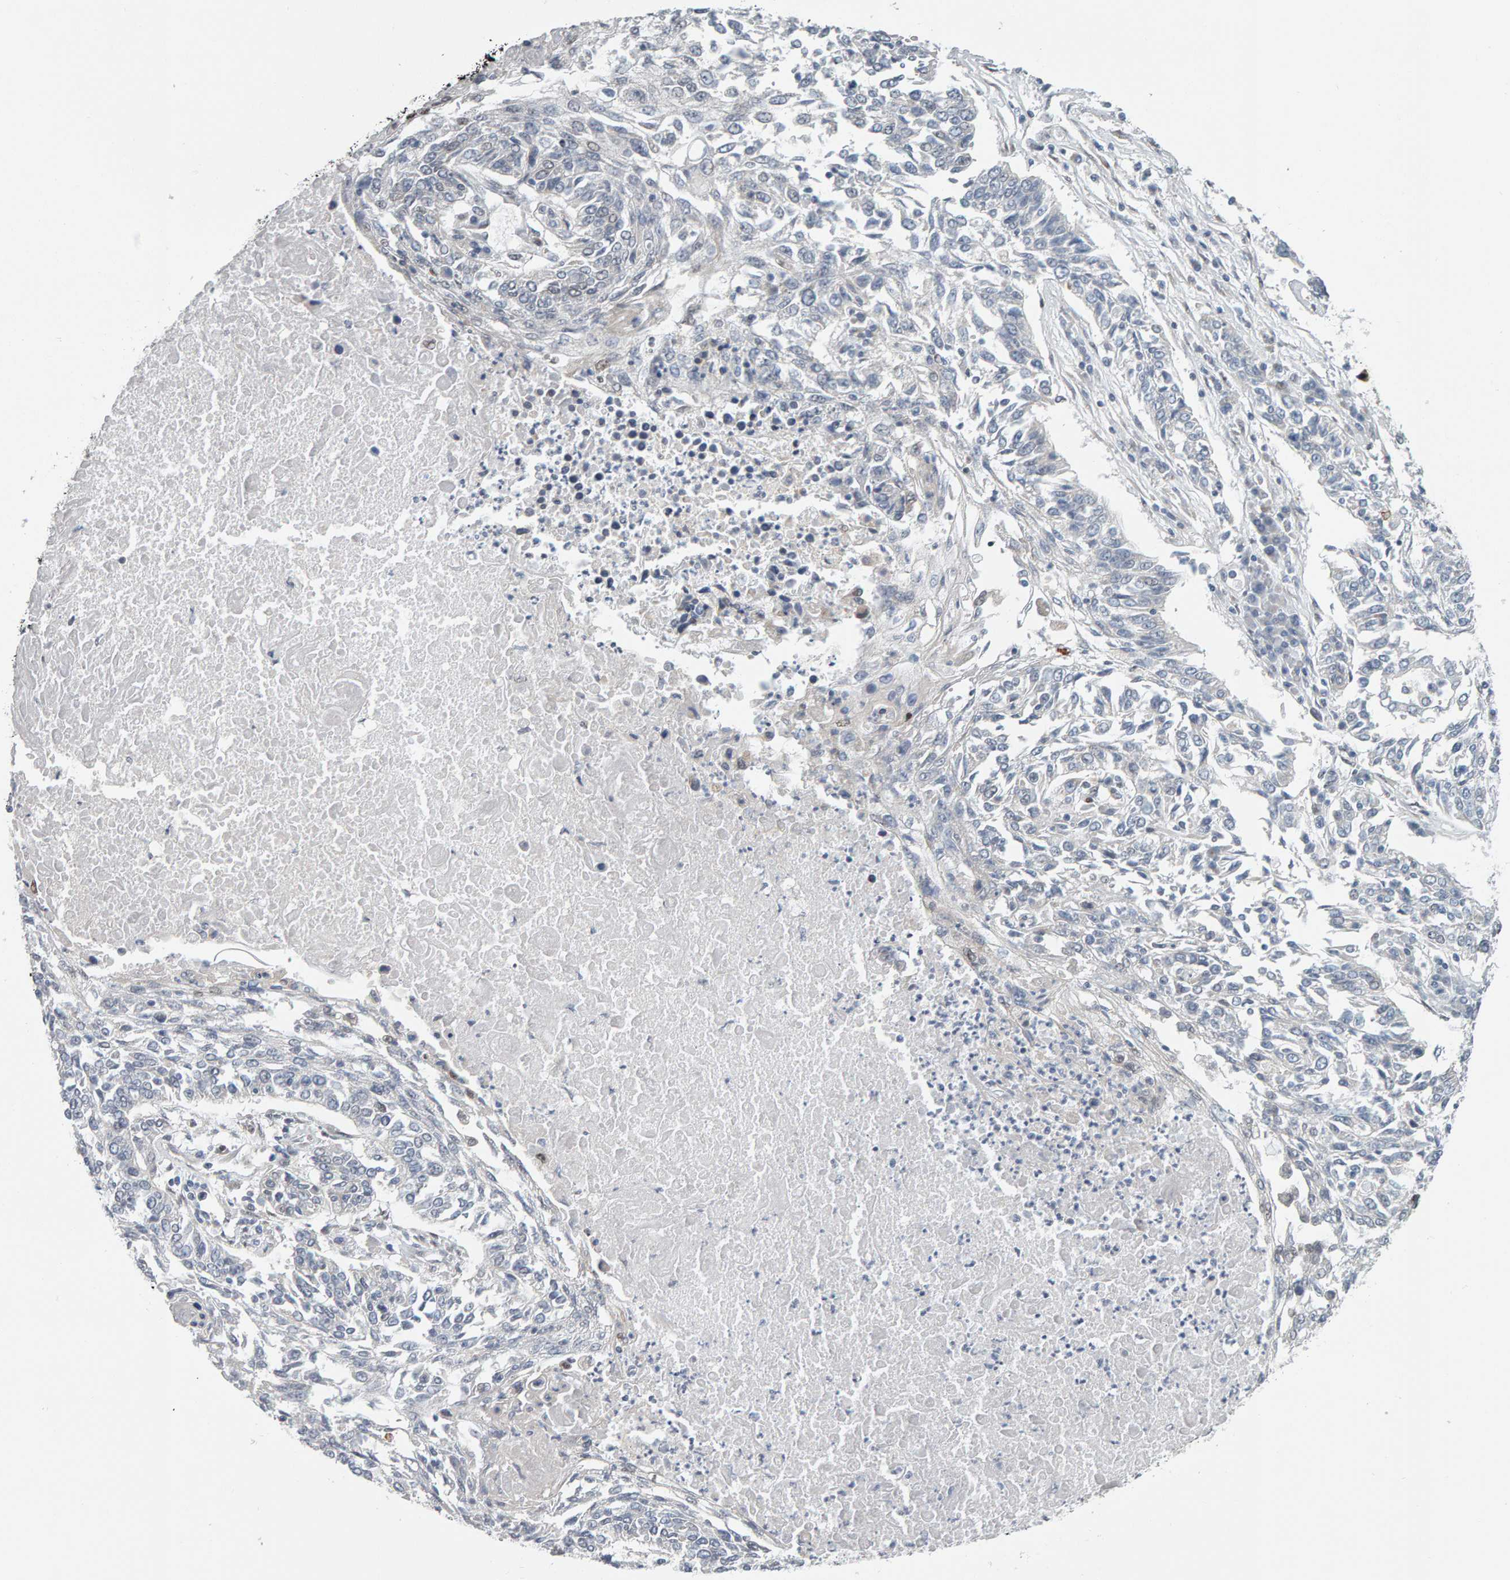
{"staining": {"intensity": "negative", "quantity": "none", "location": "none"}, "tissue": "lung cancer", "cell_type": "Tumor cells", "image_type": "cancer", "snomed": [{"axis": "morphology", "description": "Normal tissue, NOS"}, {"axis": "morphology", "description": "Squamous cell carcinoma, NOS"}, {"axis": "topography", "description": "Cartilage tissue"}, {"axis": "topography", "description": "Bronchus"}, {"axis": "topography", "description": "Lung"}], "caption": "High power microscopy histopathology image of an IHC histopathology image of squamous cell carcinoma (lung), revealing no significant positivity in tumor cells. (Immunohistochemistry, brightfield microscopy, high magnification).", "gene": "ATF7IP", "patient": {"sex": "female", "age": 49}}